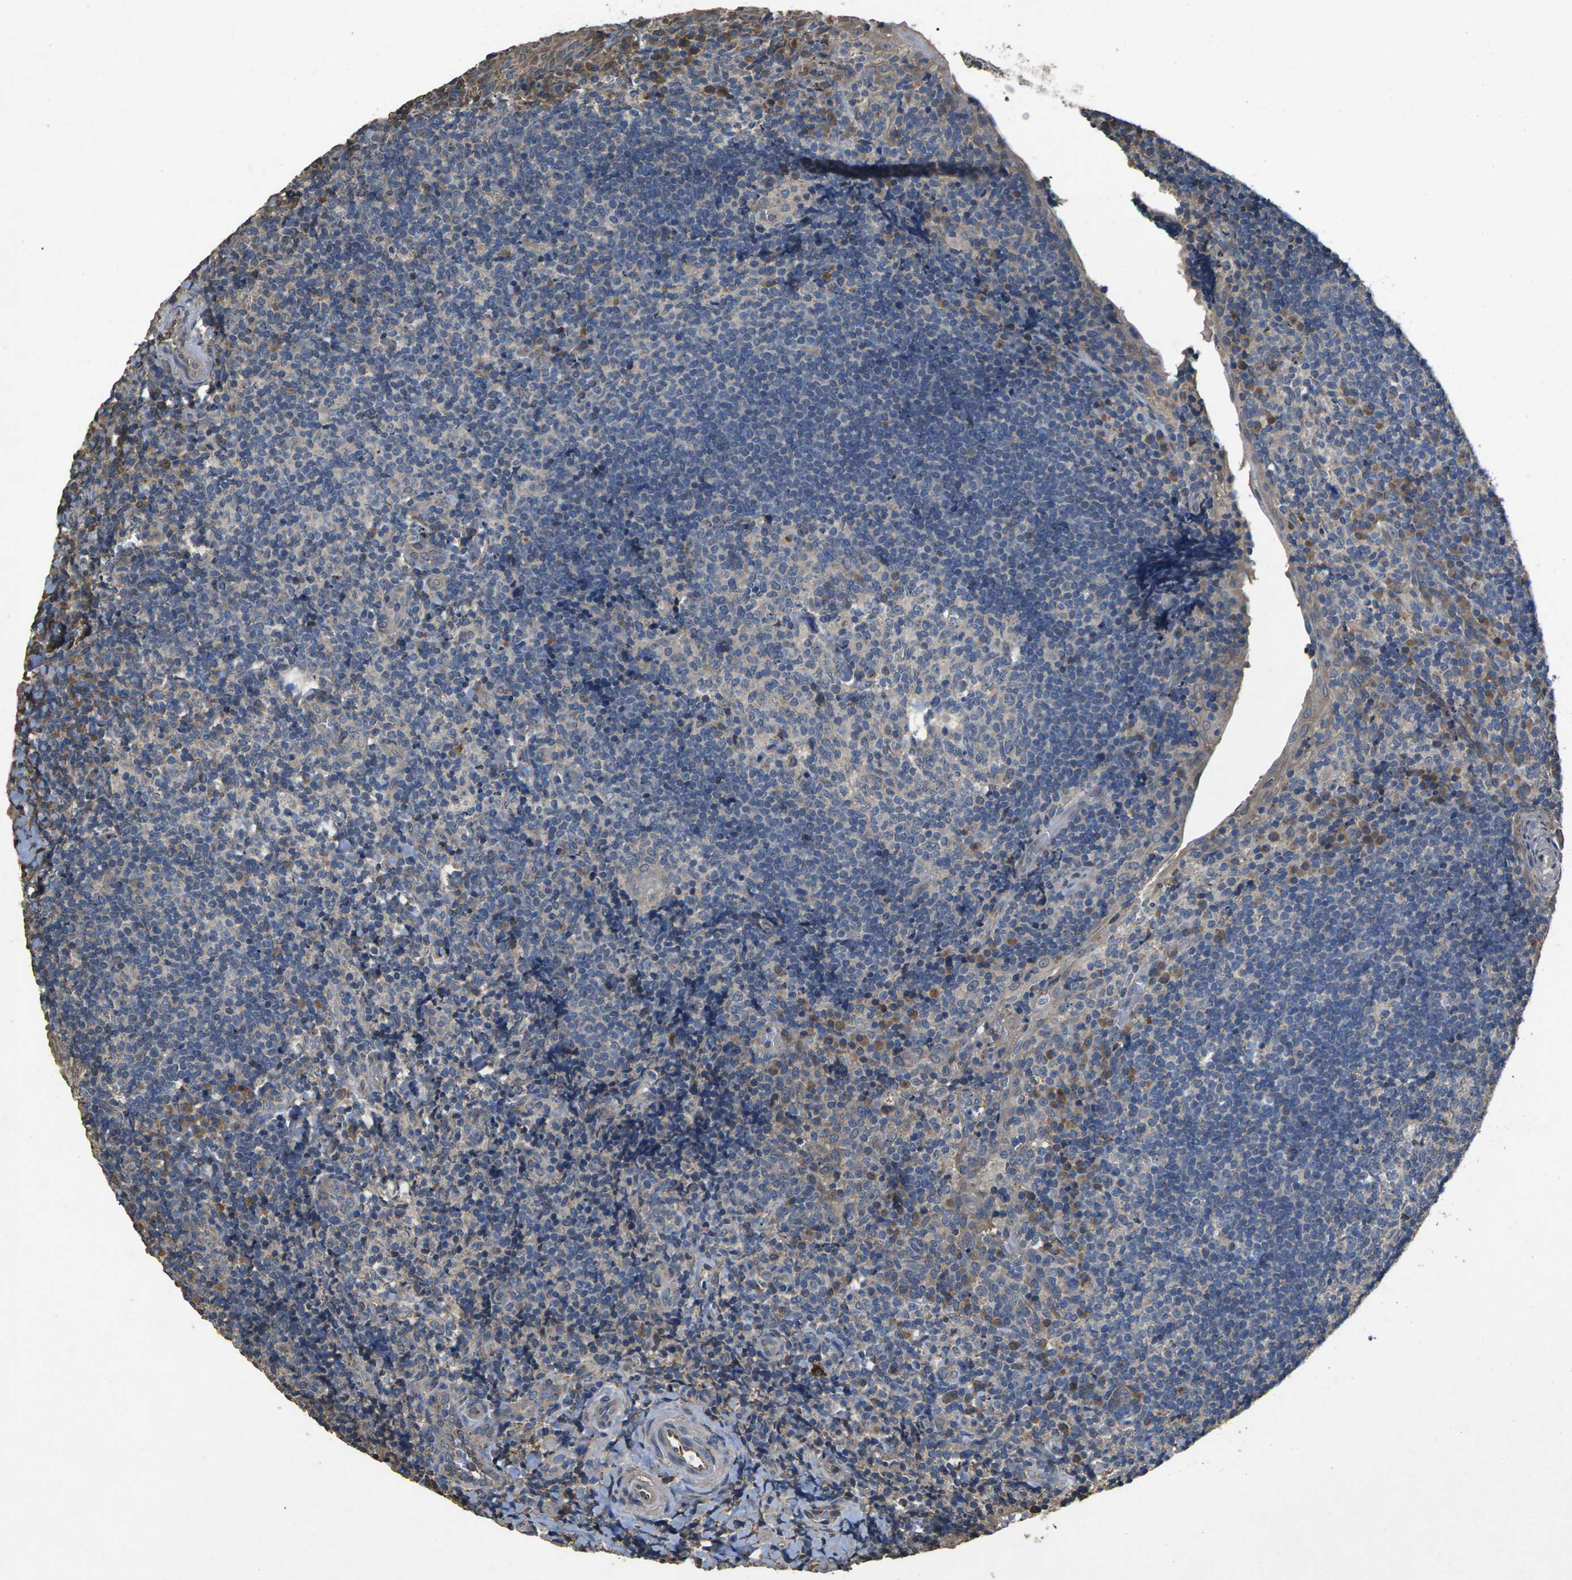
{"staining": {"intensity": "weak", "quantity": "25%-75%", "location": "cytoplasmic/membranous"}, "tissue": "tonsil", "cell_type": "Germinal center cells", "image_type": "normal", "snomed": [{"axis": "morphology", "description": "Normal tissue, NOS"}, {"axis": "topography", "description": "Tonsil"}], "caption": "Immunohistochemistry (IHC) of unremarkable human tonsil demonstrates low levels of weak cytoplasmic/membranous staining in approximately 25%-75% of germinal center cells. Using DAB (brown) and hematoxylin (blue) stains, captured at high magnification using brightfield microscopy.", "gene": "B4GAT1", "patient": {"sex": "male", "age": 37}}